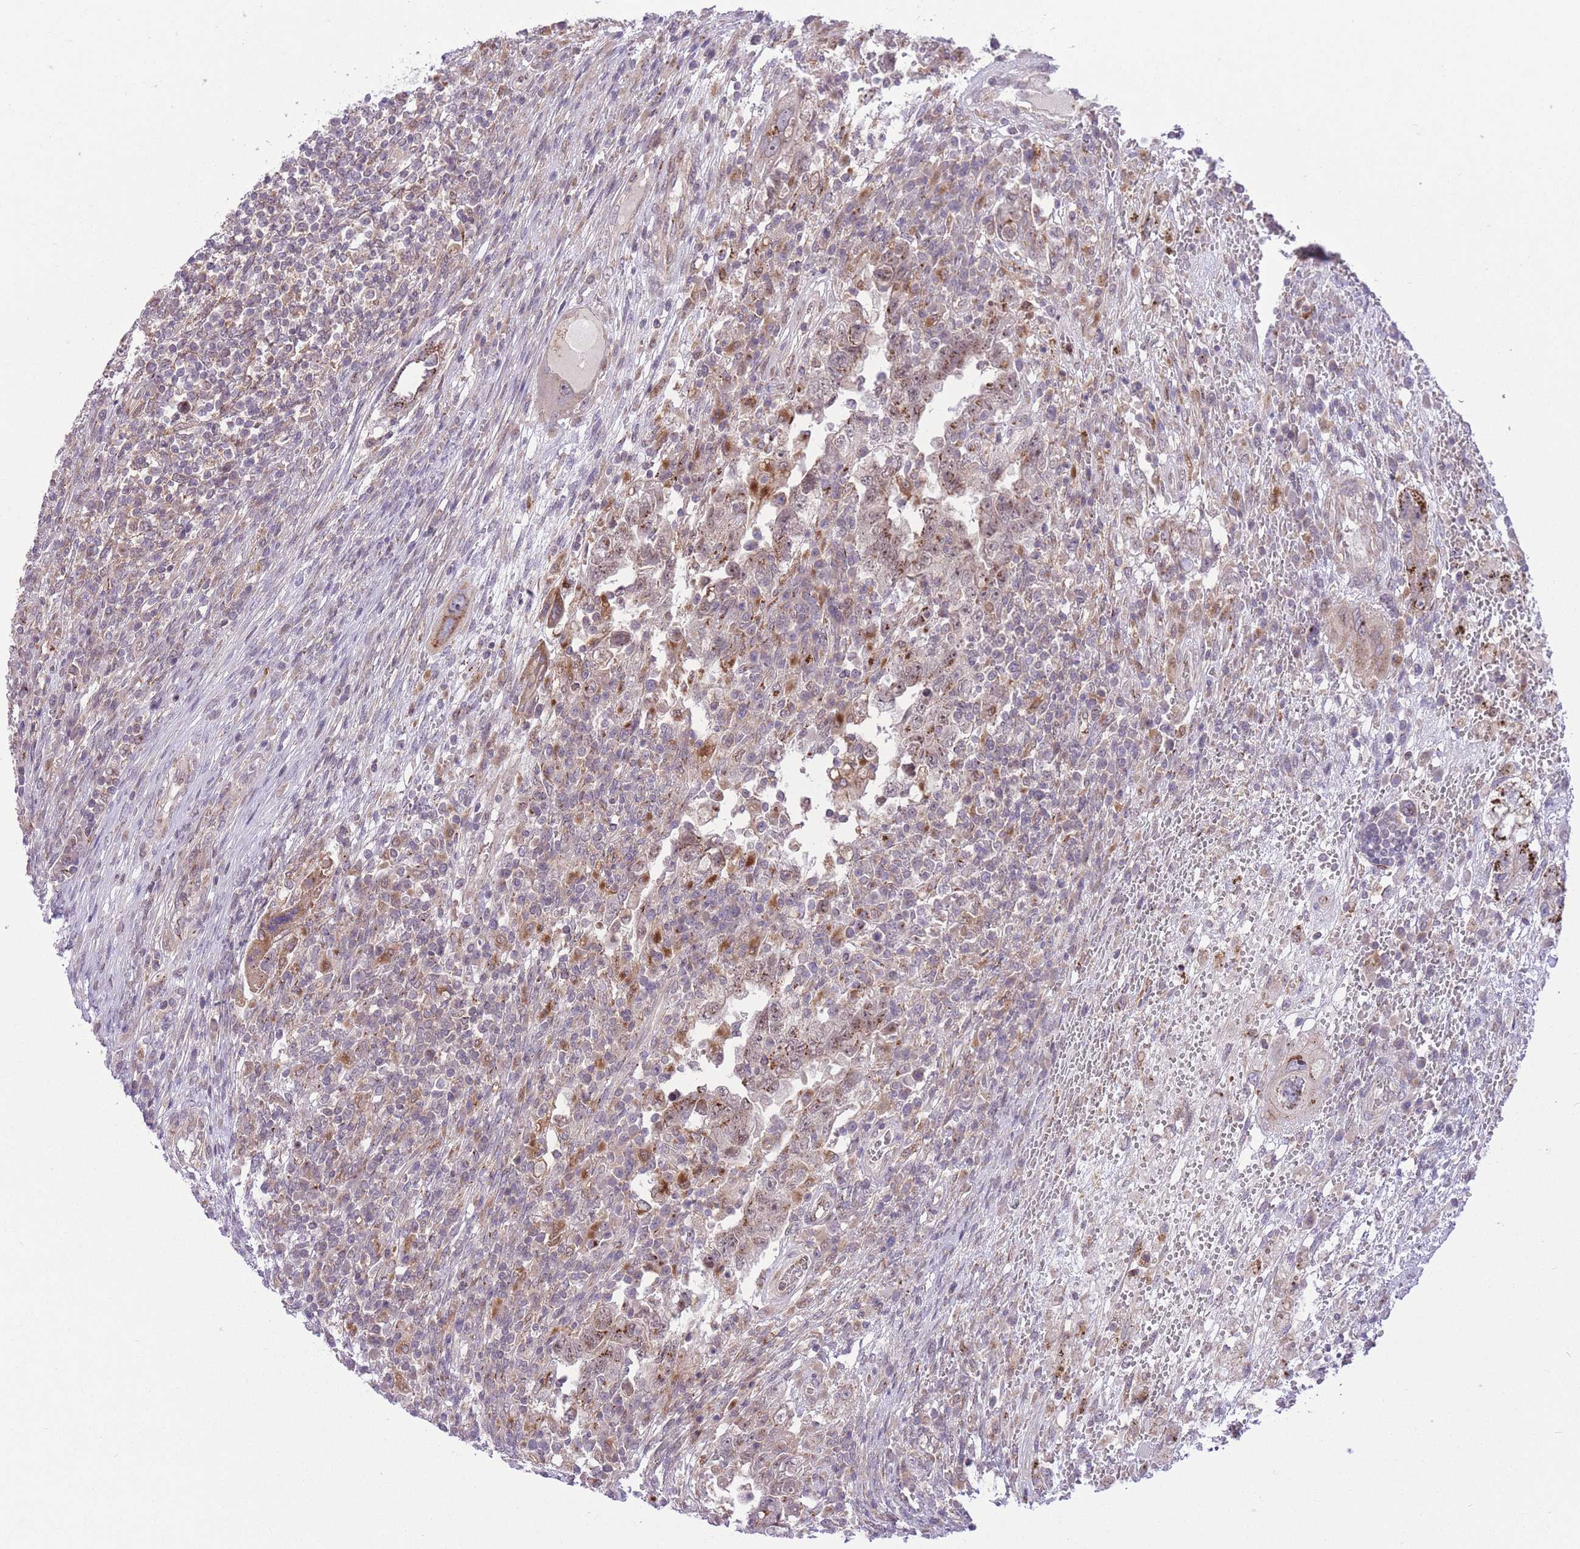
{"staining": {"intensity": "moderate", "quantity": "25%-75%", "location": "cytoplasmic/membranous"}, "tissue": "testis cancer", "cell_type": "Tumor cells", "image_type": "cancer", "snomed": [{"axis": "morphology", "description": "Carcinoma, Embryonal, NOS"}, {"axis": "topography", "description": "Testis"}], "caption": "DAB immunohistochemical staining of embryonal carcinoma (testis) shows moderate cytoplasmic/membranous protein positivity in approximately 25%-75% of tumor cells.", "gene": "ZBED5", "patient": {"sex": "male", "age": 26}}